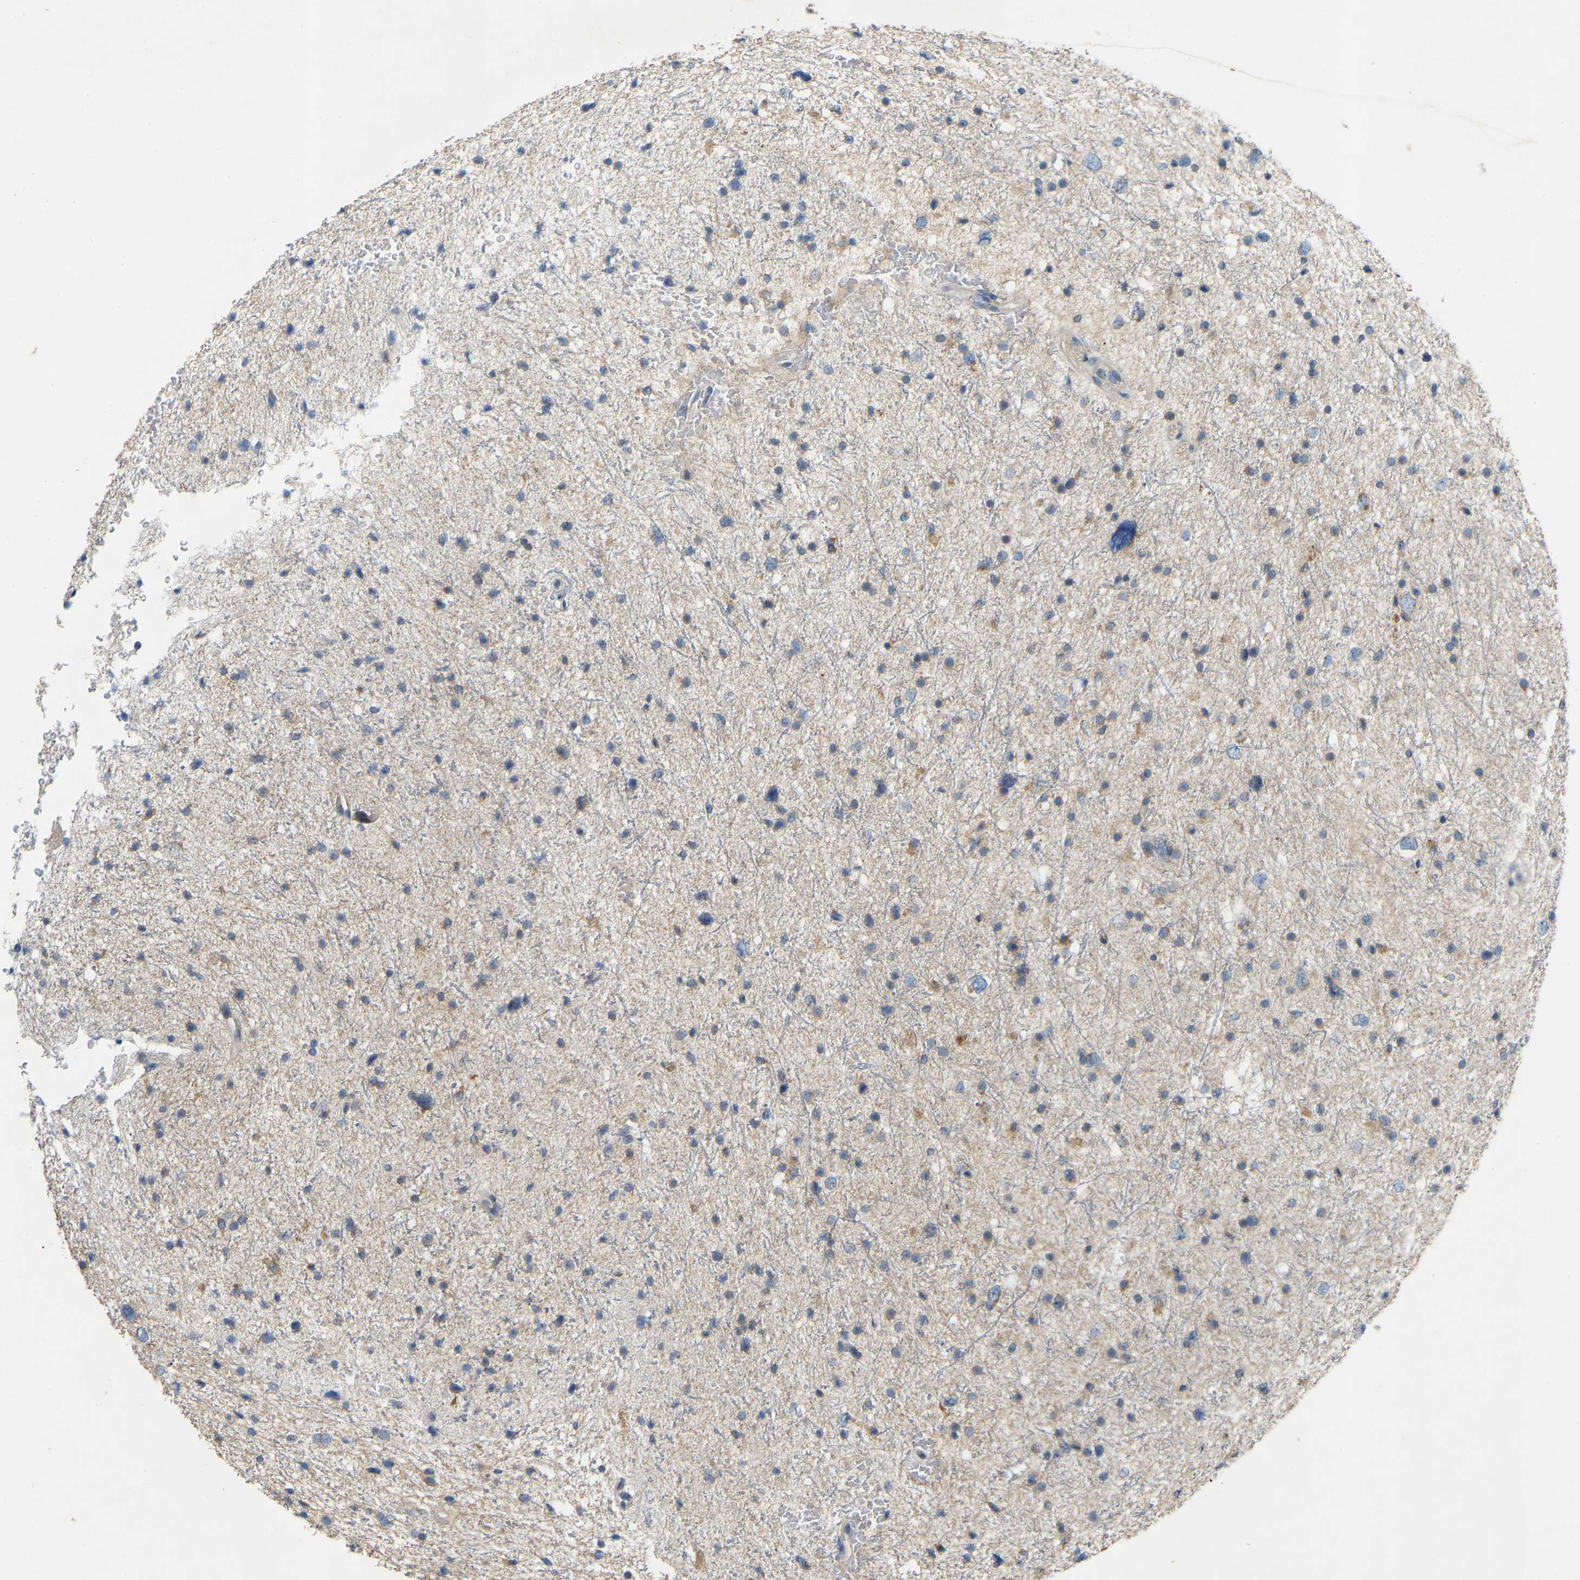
{"staining": {"intensity": "moderate", "quantity": "<25%", "location": "cytoplasmic/membranous"}, "tissue": "glioma", "cell_type": "Tumor cells", "image_type": "cancer", "snomed": [{"axis": "morphology", "description": "Glioma, malignant, Low grade"}, {"axis": "topography", "description": "Brain"}], "caption": "Moderate cytoplasmic/membranous expression is identified in about <25% of tumor cells in malignant low-grade glioma.", "gene": "PARL", "patient": {"sex": "female", "age": 37}}